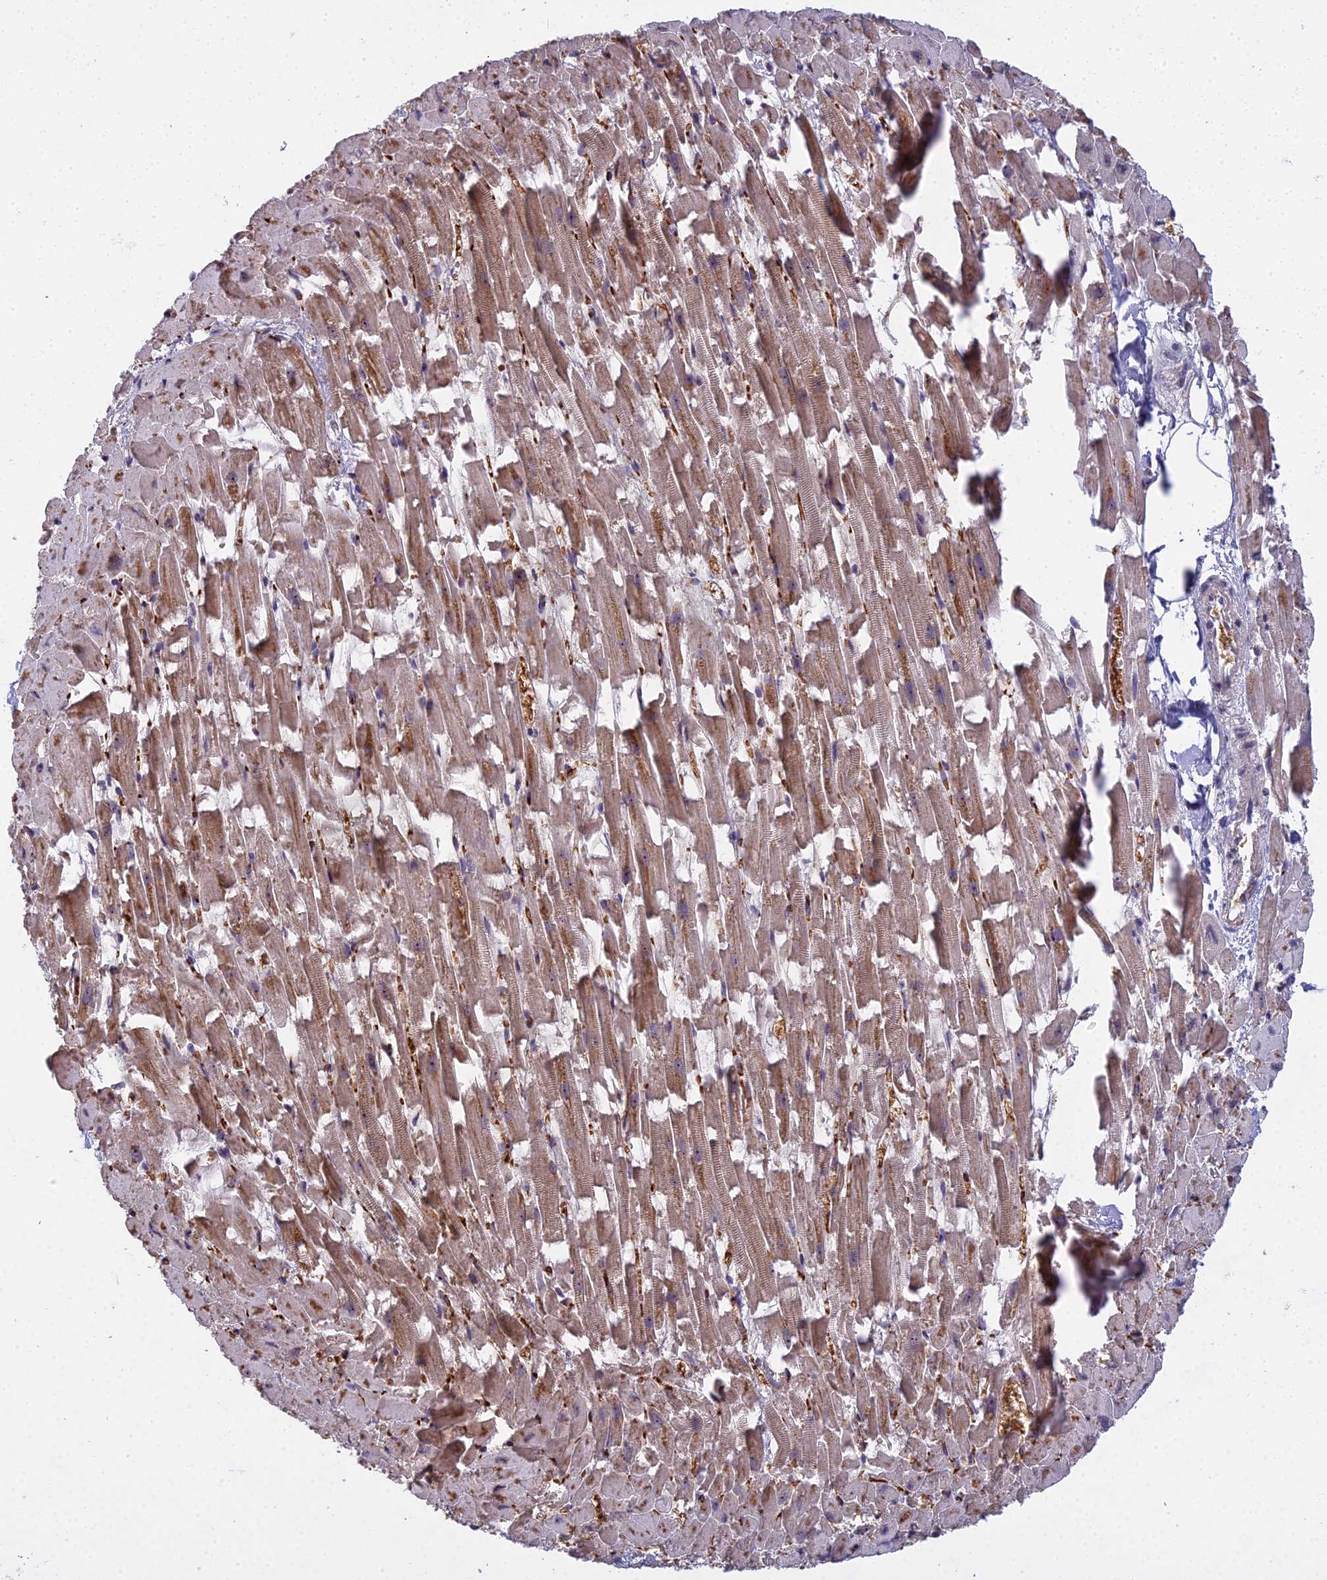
{"staining": {"intensity": "moderate", "quantity": "25%-75%", "location": "cytoplasmic/membranous"}, "tissue": "heart muscle", "cell_type": "Cardiomyocytes", "image_type": "normal", "snomed": [{"axis": "morphology", "description": "Normal tissue, NOS"}, {"axis": "topography", "description": "Heart"}], "caption": "Immunohistochemical staining of benign human heart muscle shows medium levels of moderate cytoplasmic/membranous expression in about 25%-75% of cardiomyocytes. The protein is stained brown, and the nuclei are stained in blue (DAB (3,3'-diaminobenzidine) IHC with brightfield microscopy, high magnification).", "gene": "MEOX1", "patient": {"sex": "female", "age": 64}}